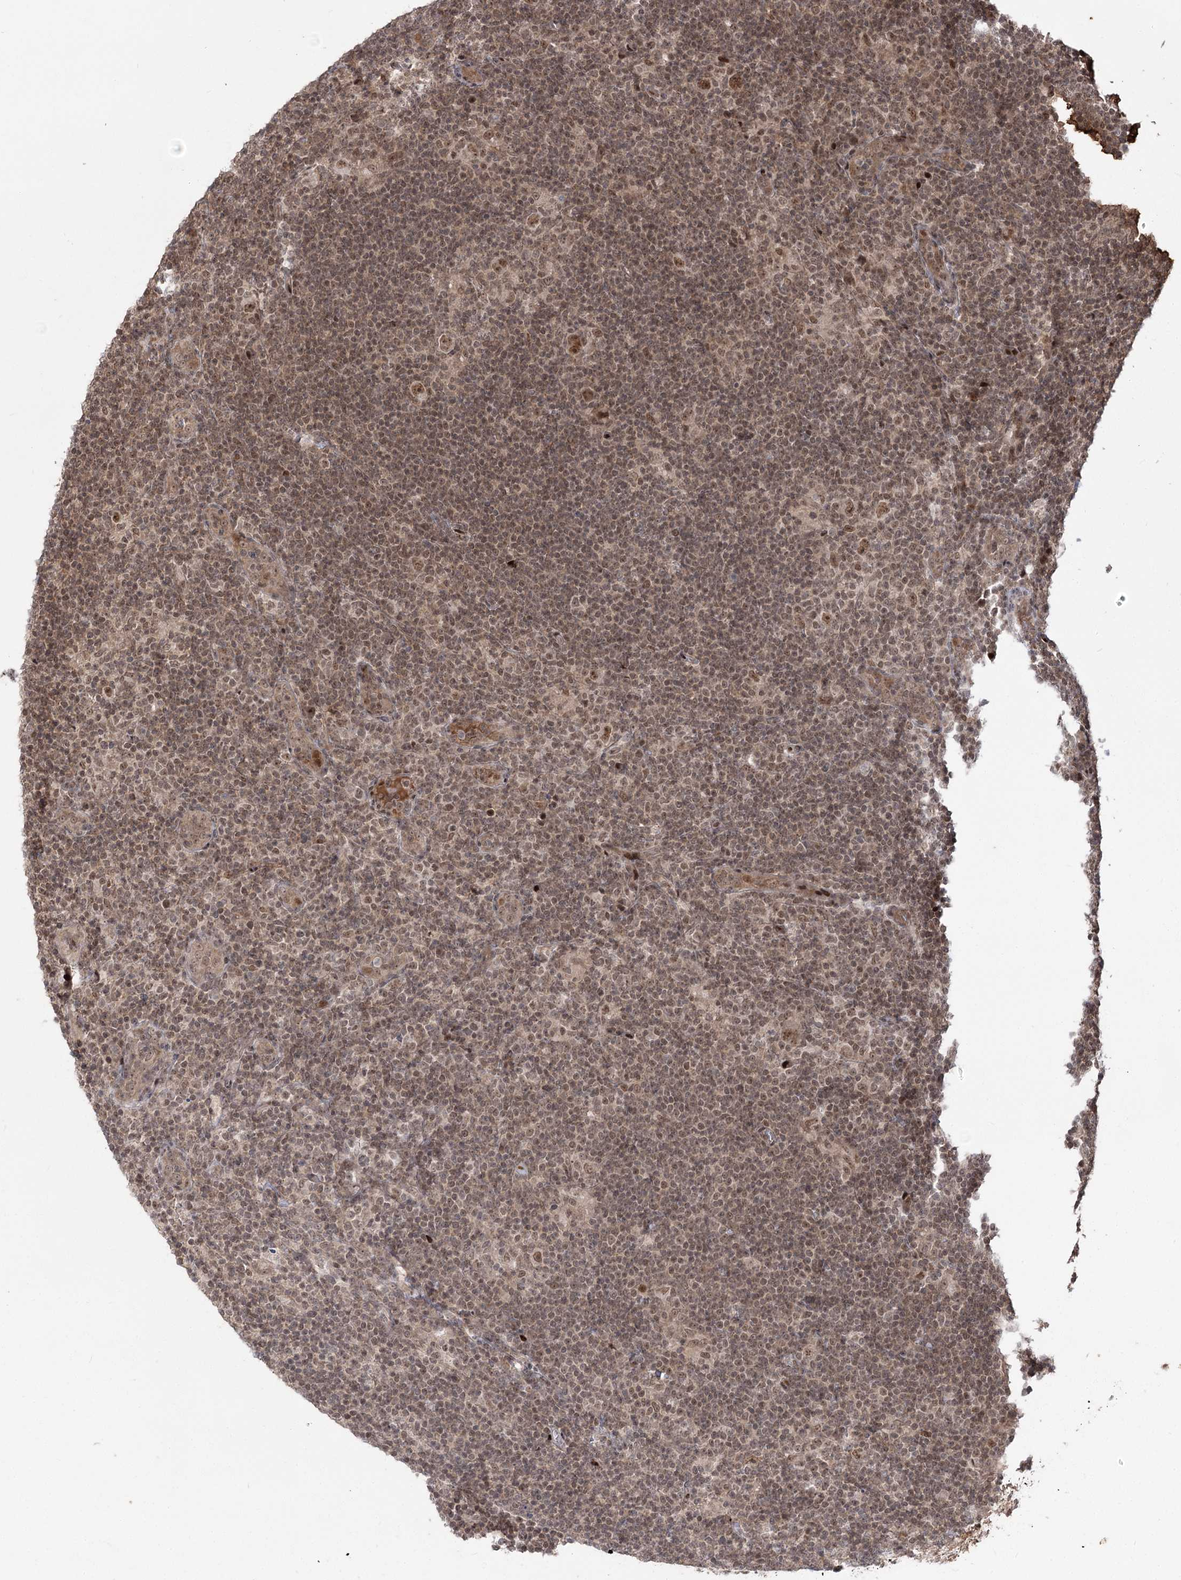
{"staining": {"intensity": "moderate", "quantity": ">75%", "location": "nuclear"}, "tissue": "lymphoma", "cell_type": "Tumor cells", "image_type": "cancer", "snomed": [{"axis": "morphology", "description": "Hodgkin's disease, NOS"}, {"axis": "topography", "description": "Lymph node"}], "caption": "Immunohistochemistry (IHC) of human Hodgkin's disease reveals medium levels of moderate nuclear expression in about >75% of tumor cells.", "gene": "HELQ", "patient": {"sex": "female", "age": 57}}